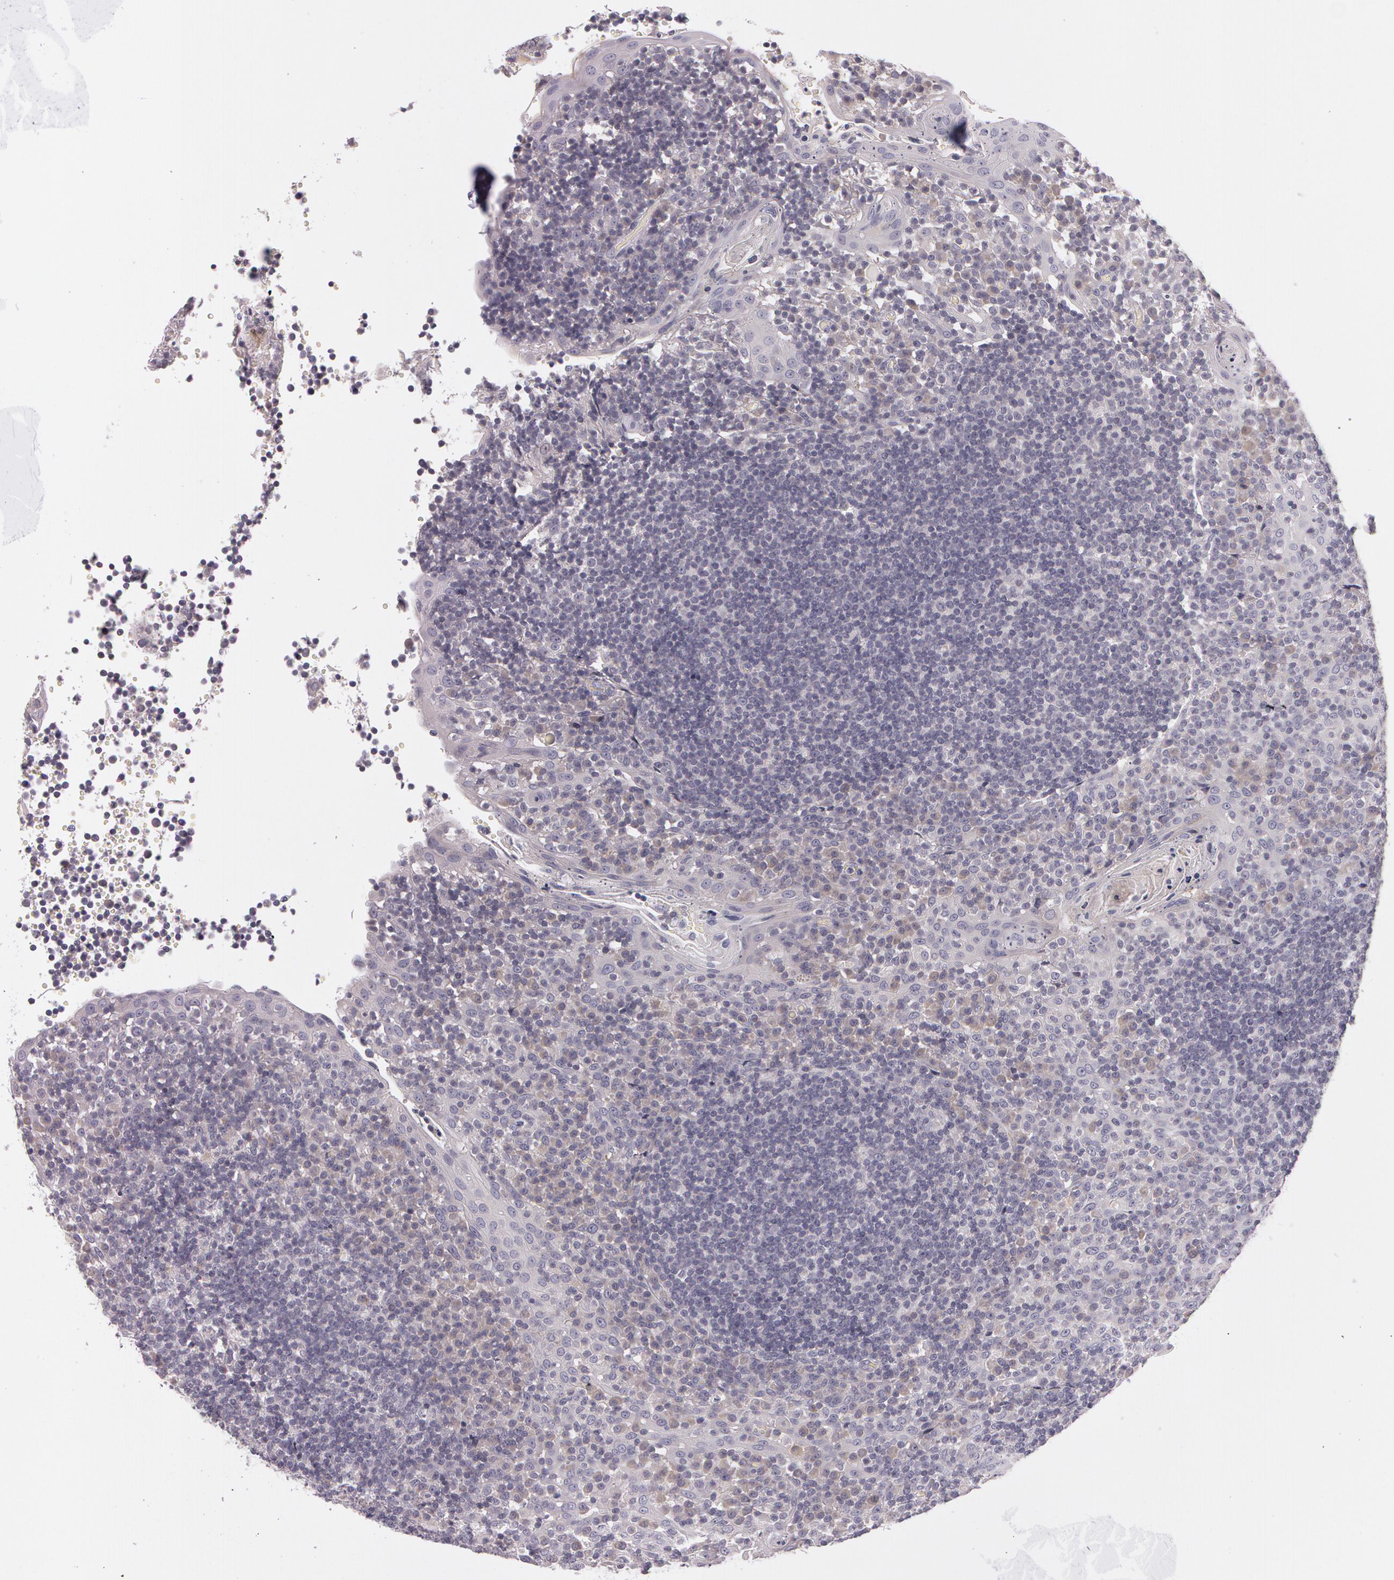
{"staining": {"intensity": "negative", "quantity": "none", "location": "none"}, "tissue": "tonsil", "cell_type": "Germinal center cells", "image_type": "normal", "snomed": [{"axis": "morphology", "description": "Normal tissue, NOS"}, {"axis": "topography", "description": "Tonsil"}], "caption": "Protein analysis of normal tonsil reveals no significant positivity in germinal center cells.", "gene": "MXRA5", "patient": {"sex": "female", "age": 40}}